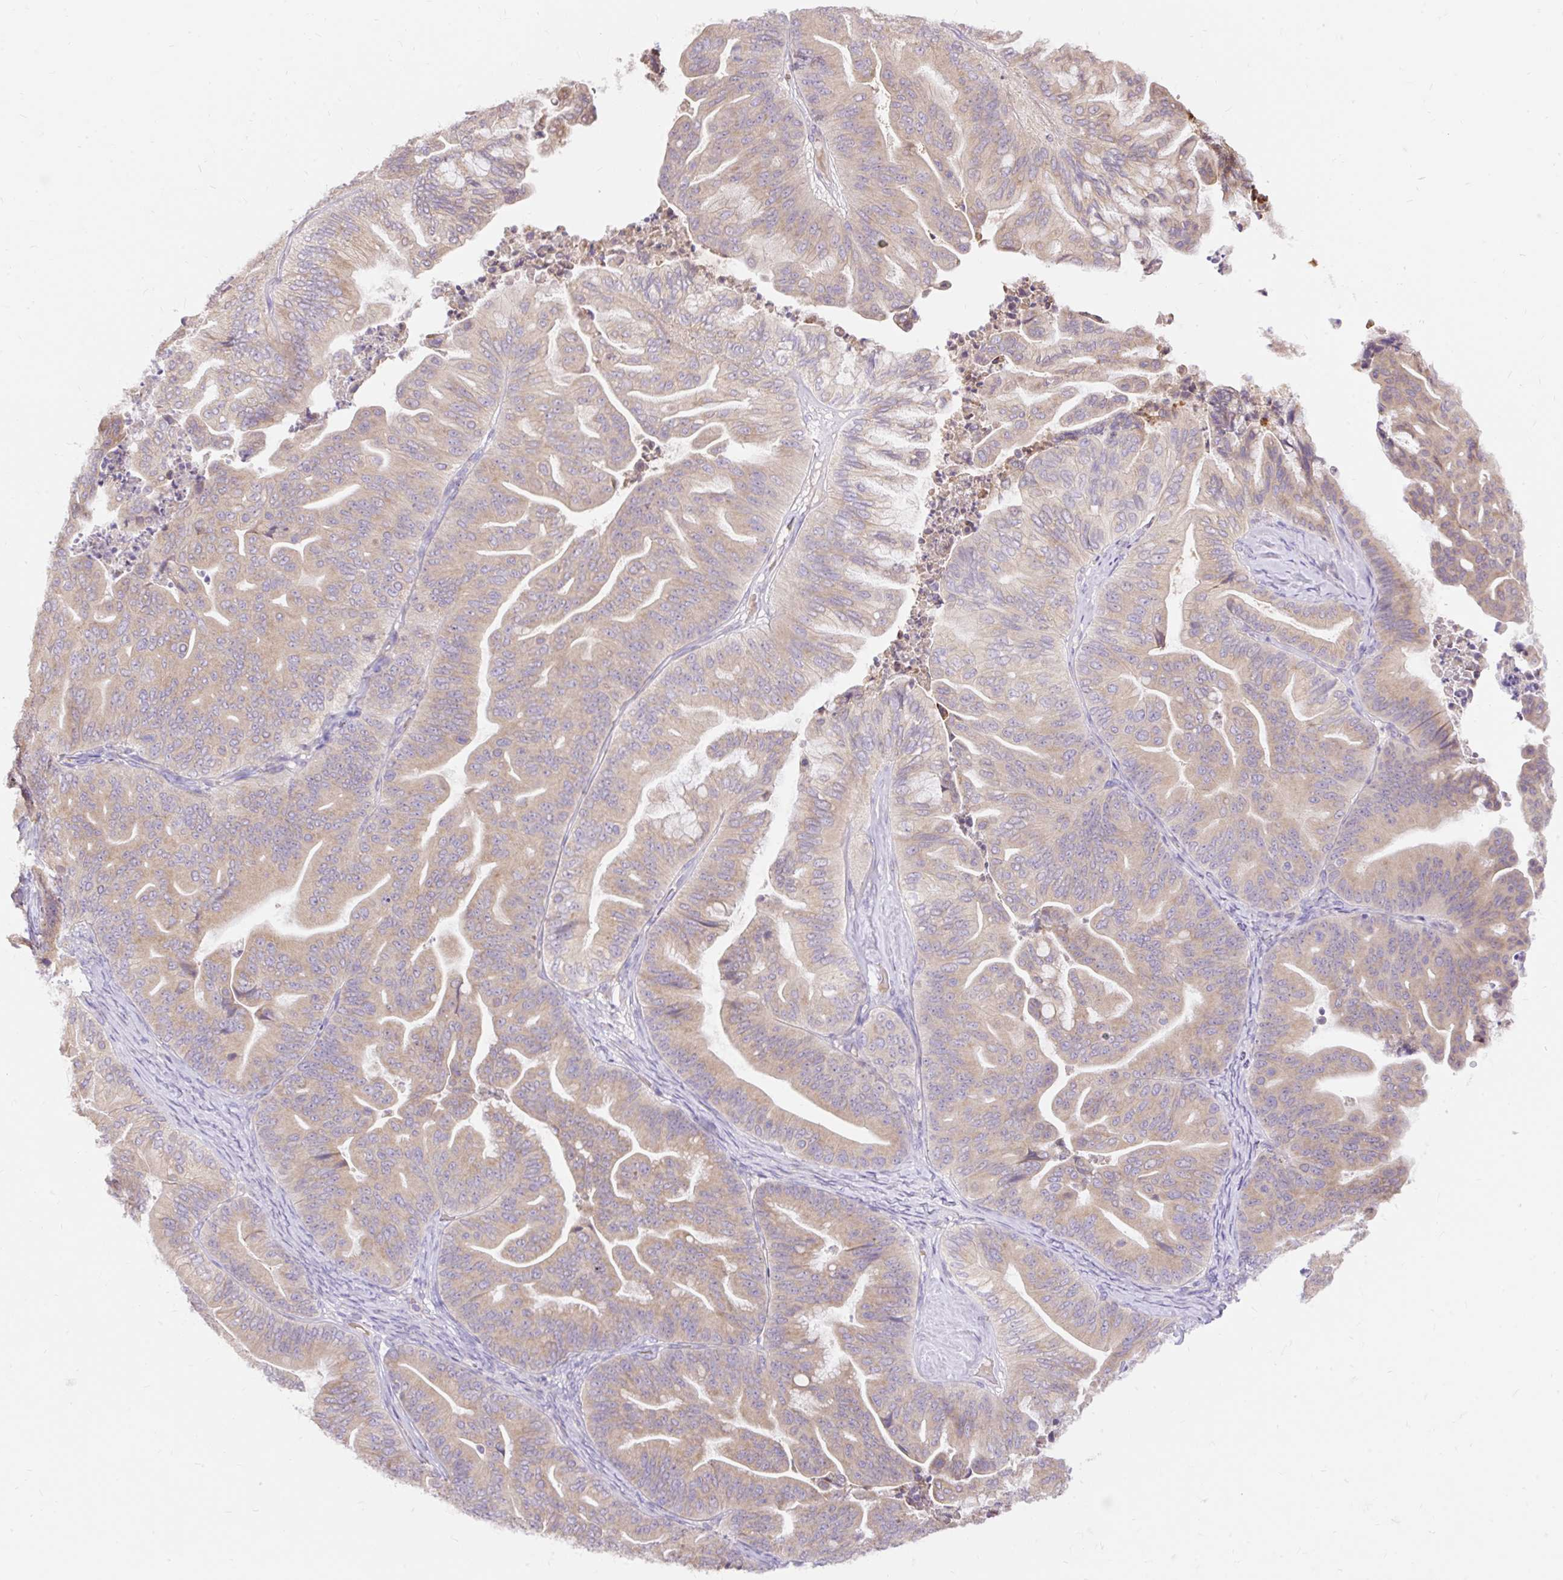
{"staining": {"intensity": "moderate", "quantity": ">75%", "location": "cytoplasmic/membranous"}, "tissue": "ovarian cancer", "cell_type": "Tumor cells", "image_type": "cancer", "snomed": [{"axis": "morphology", "description": "Cystadenocarcinoma, mucinous, NOS"}, {"axis": "topography", "description": "Ovary"}], "caption": "Immunohistochemical staining of ovarian cancer demonstrates moderate cytoplasmic/membranous protein expression in about >75% of tumor cells.", "gene": "SEC63", "patient": {"sex": "female", "age": 67}}